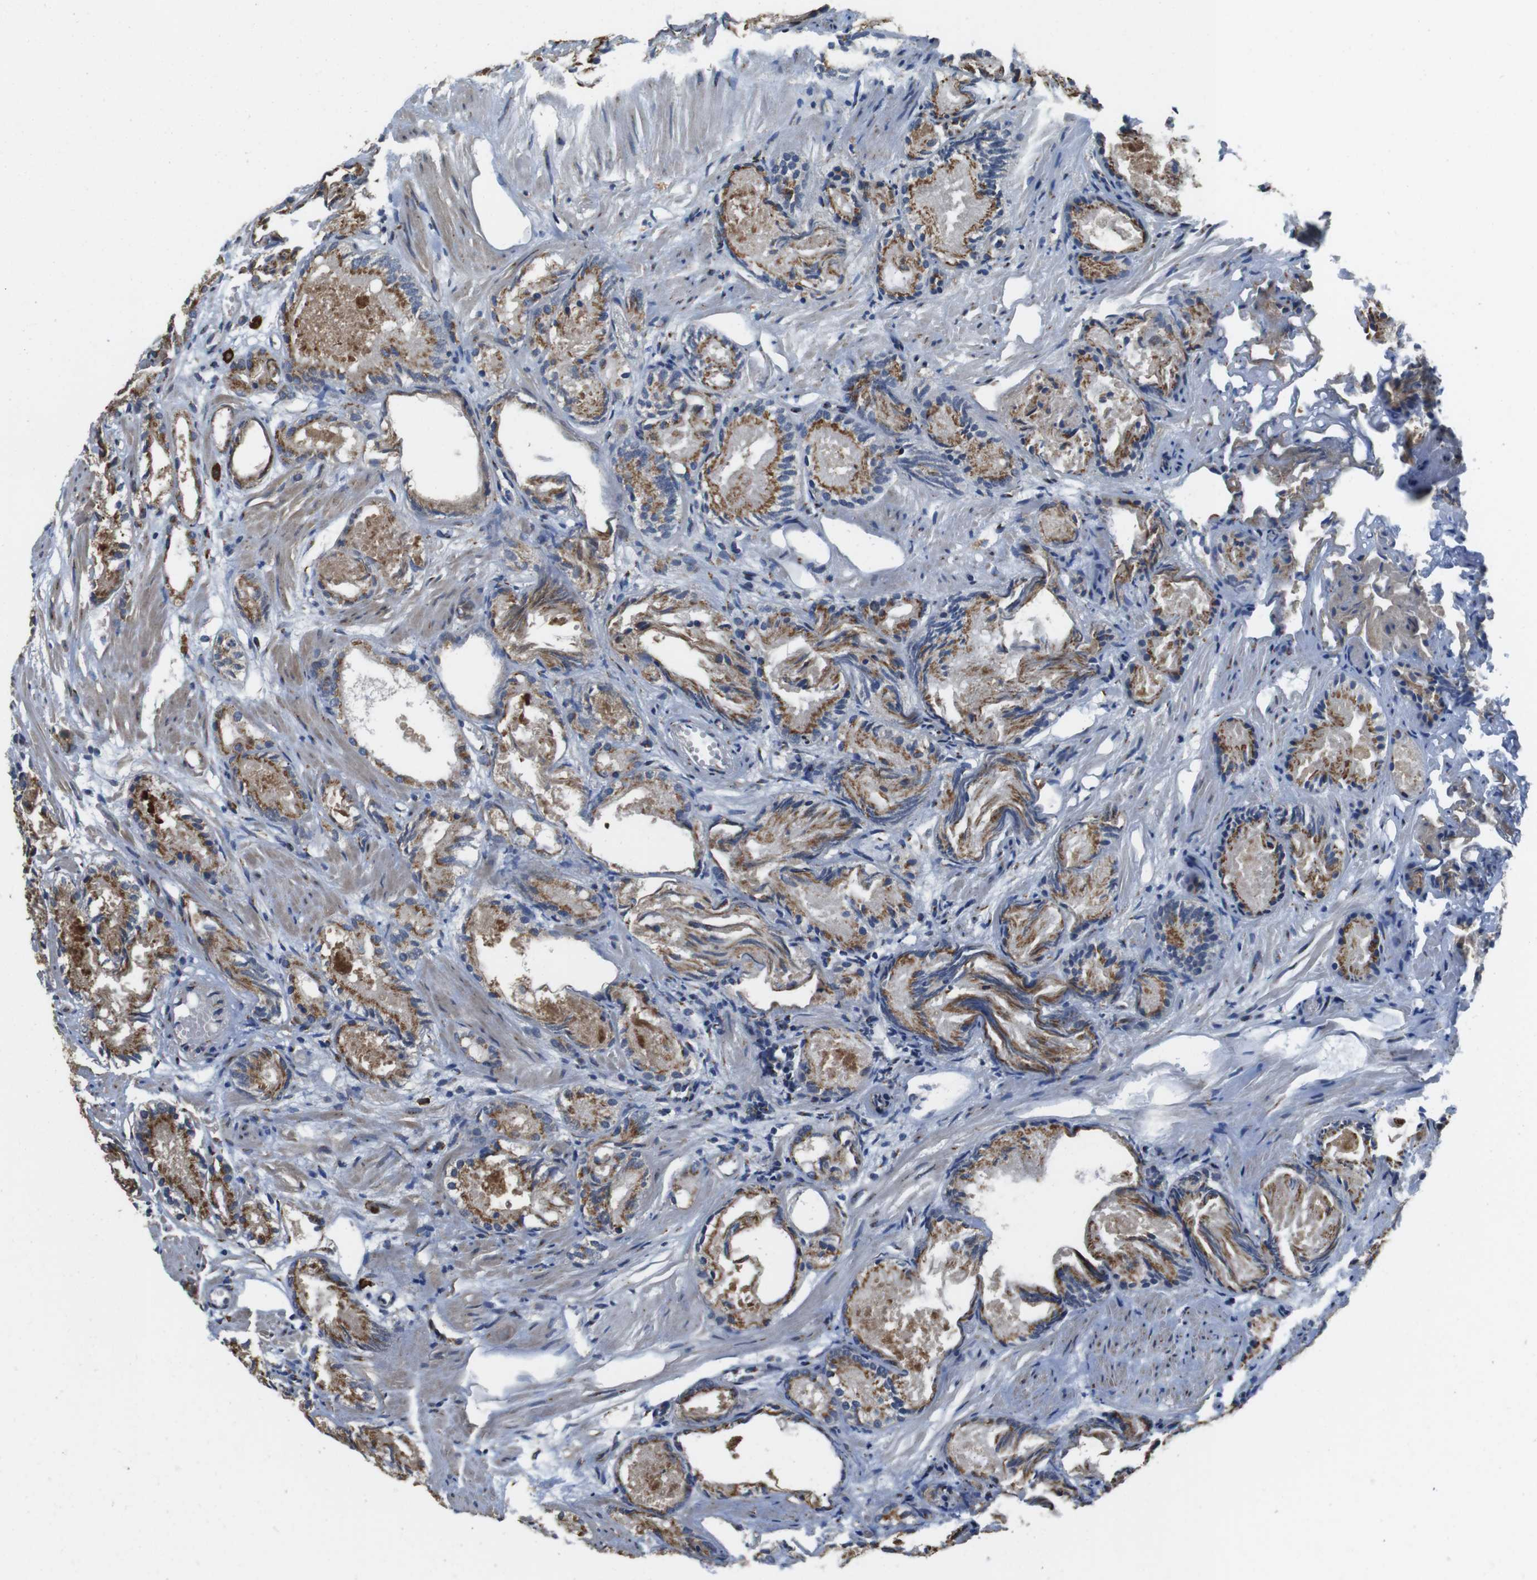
{"staining": {"intensity": "moderate", "quantity": ">75%", "location": "cytoplasmic/membranous"}, "tissue": "prostate cancer", "cell_type": "Tumor cells", "image_type": "cancer", "snomed": [{"axis": "morphology", "description": "Adenocarcinoma, Low grade"}, {"axis": "topography", "description": "Prostate"}], "caption": "Prostate cancer tissue shows moderate cytoplasmic/membranous staining in about >75% of tumor cells, visualized by immunohistochemistry.", "gene": "RAB6A", "patient": {"sex": "male", "age": 72}}